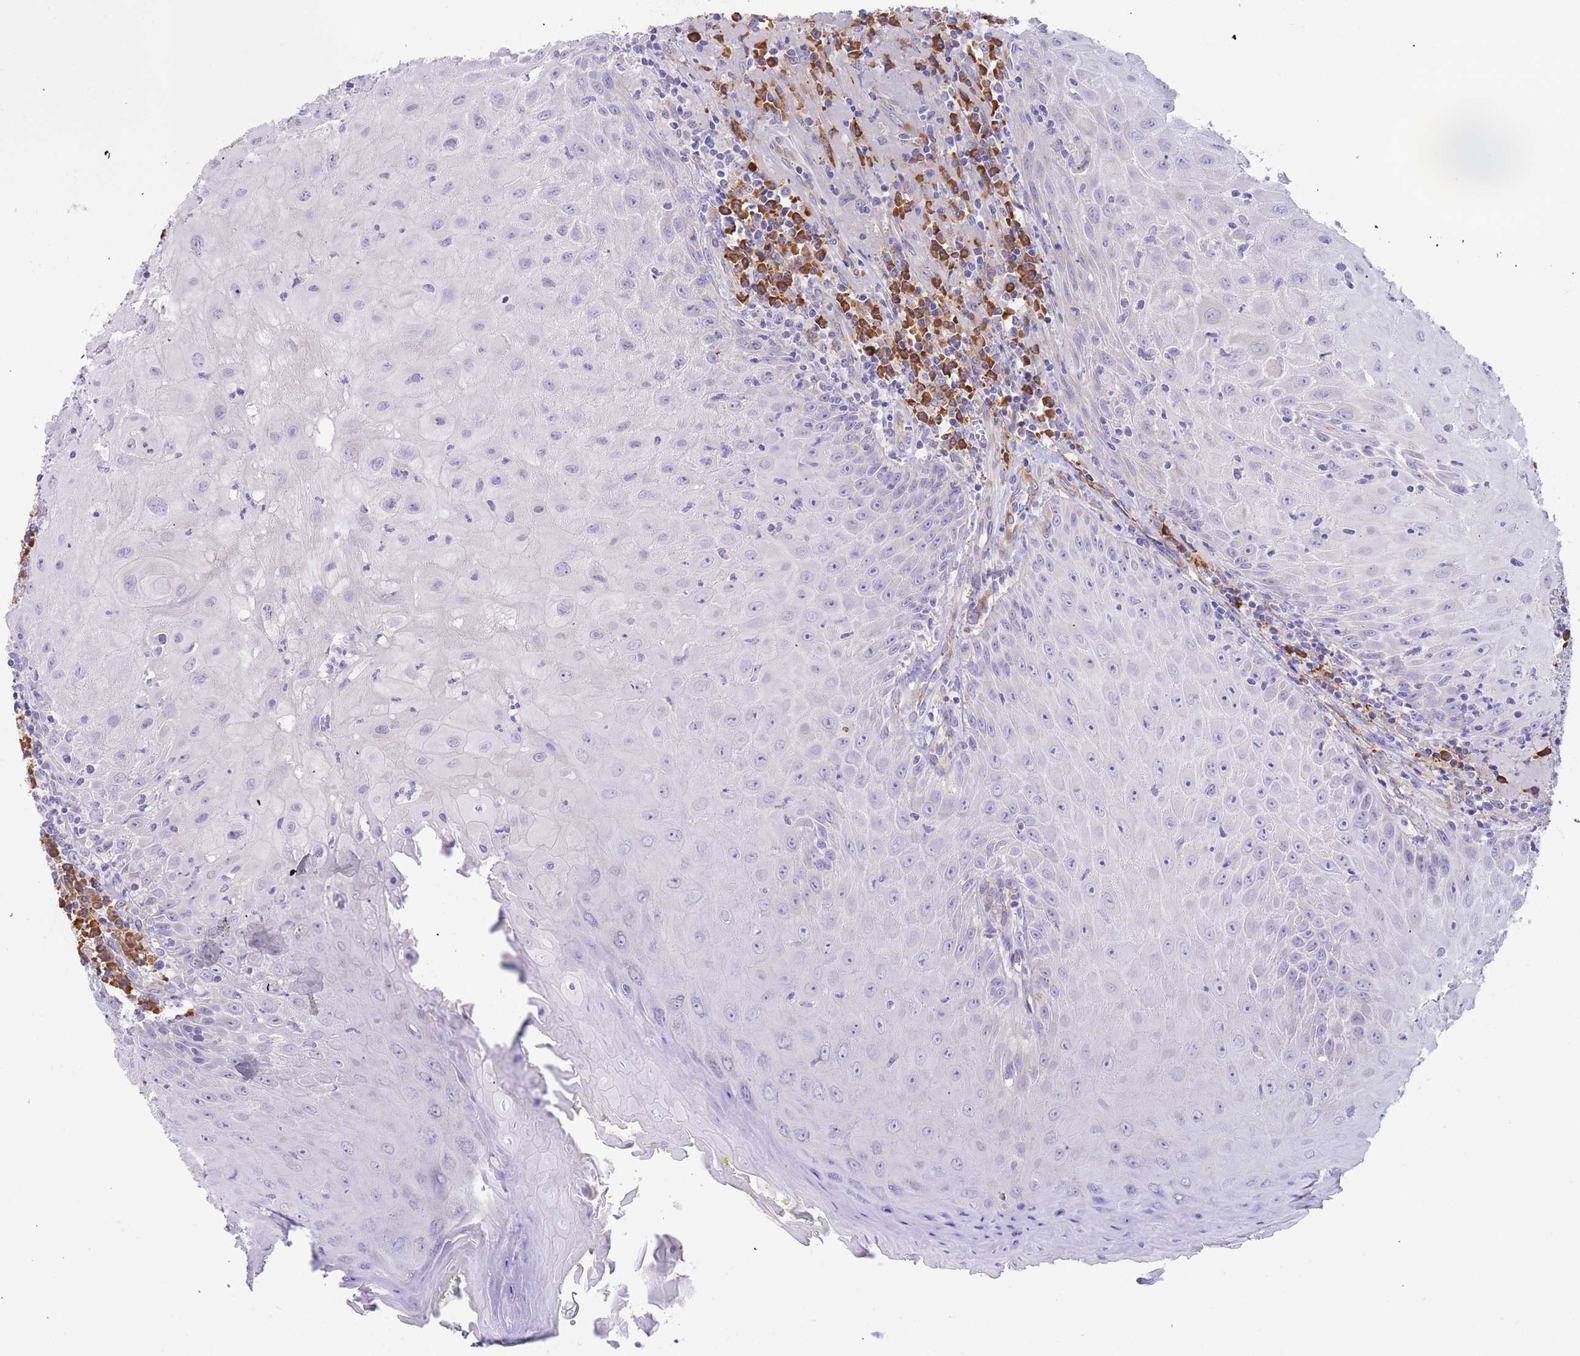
{"staining": {"intensity": "negative", "quantity": "none", "location": "none"}, "tissue": "head and neck cancer", "cell_type": "Tumor cells", "image_type": "cancer", "snomed": [{"axis": "morphology", "description": "Normal tissue, NOS"}, {"axis": "morphology", "description": "Squamous cell carcinoma, NOS"}, {"axis": "topography", "description": "Oral tissue"}, {"axis": "topography", "description": "Head-Neck"}], "caption": "Immunohistochemistry (IHC) photomicrograph of neoplastic tissue: human head and neck squamous cell carcinoma stained with DAB demonstrates no significant protein expression in tumor cells.", "gene": "SLC35E4", "patient": {"sex": "female", "age": 70}}